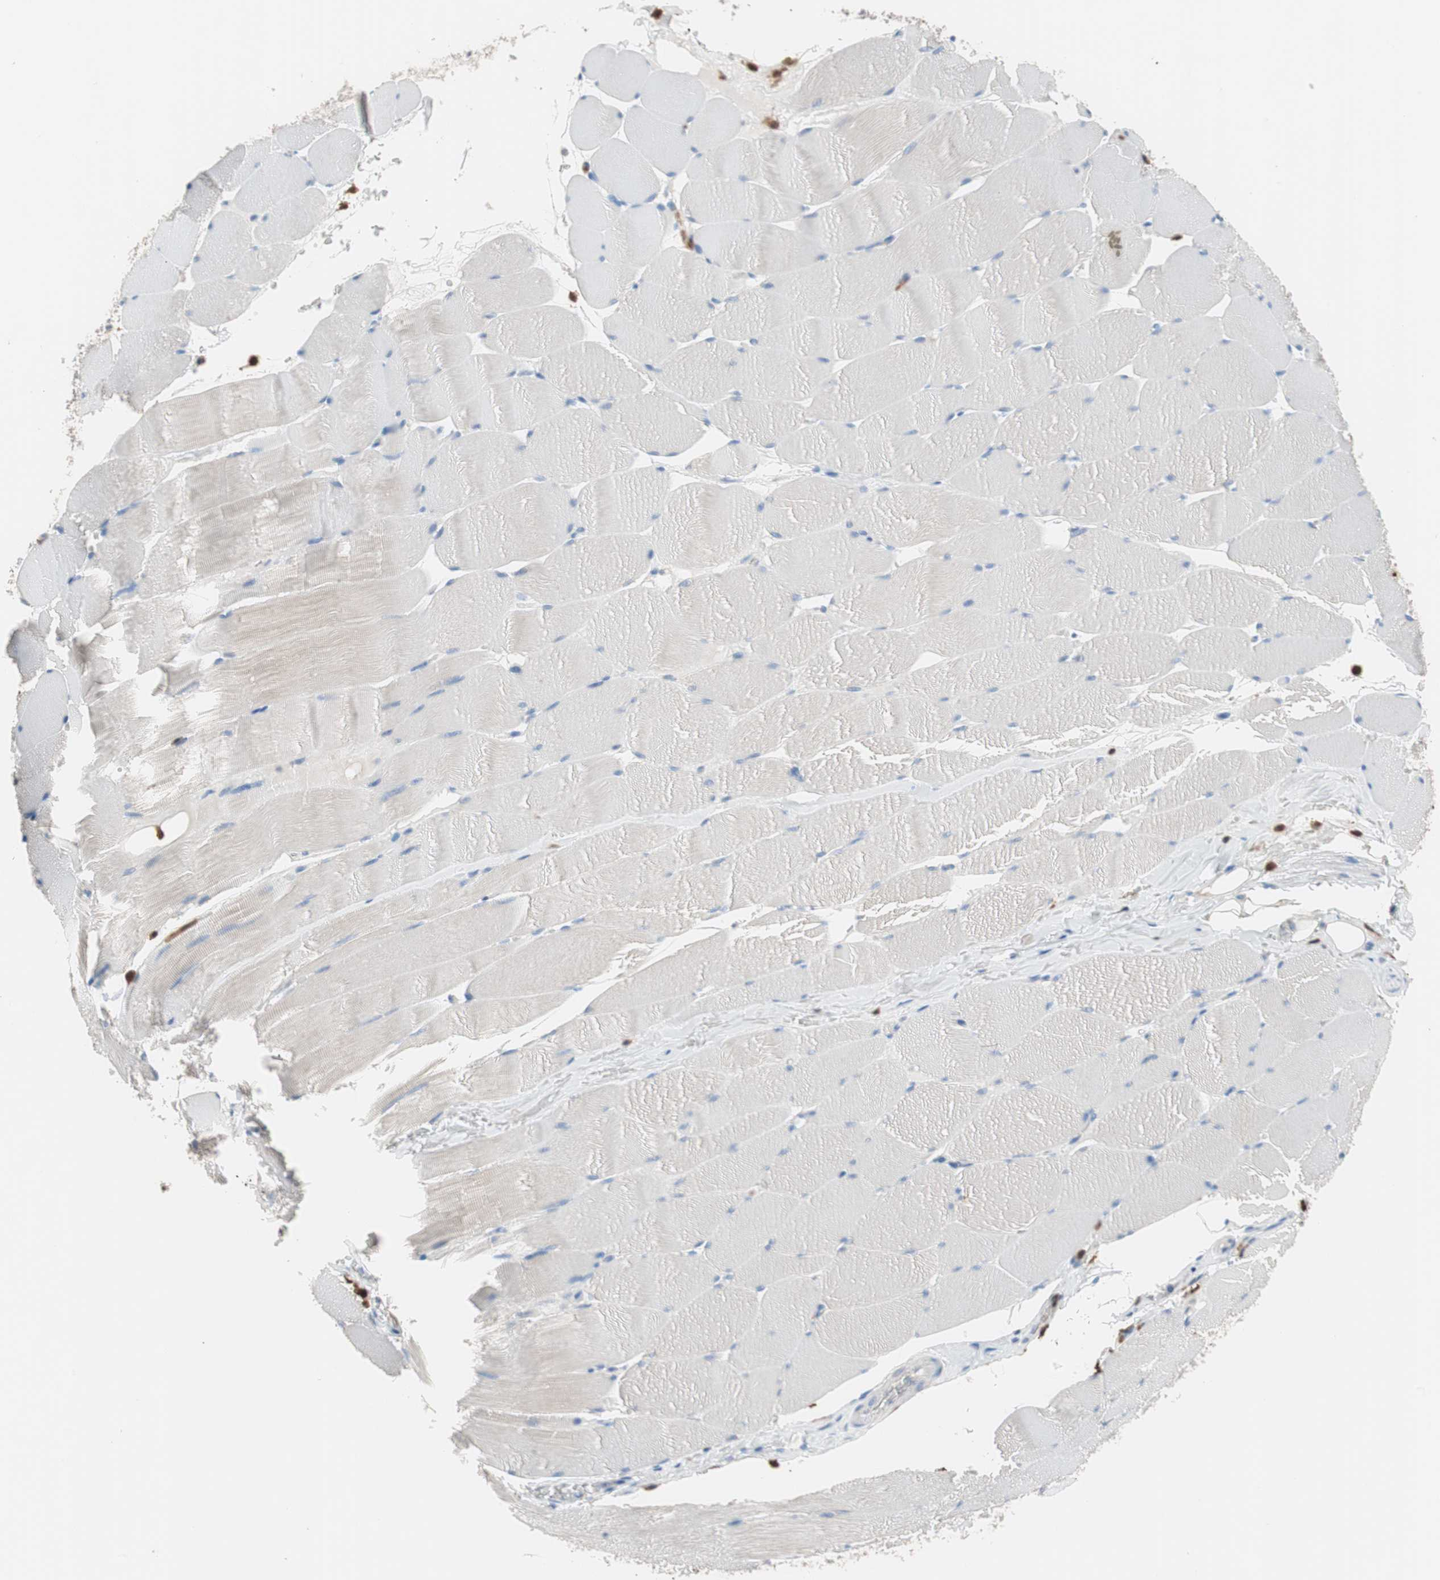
{"staining": {"intensity": "negative", "quantity": "none", "location": "none"}, "tissue": "skeletal muscle", "cell_type": "Myocytes", "image_type": "normal", "snomed": [{"axis": "morphology", "description": "Normal tissue, NOS"}, {"axis": "topography", "description": "Skeletal muscle"}], "caption": "DAB (3,3'-diaminobenzidine) immunohistochemical staining of normal skeletal muscle exhibits no significant staining in myocytes. (Stains: DAB immunohistochemistry with hematoxylin counter stain, Microscopy: brightfield microscopy at high magnification).", "gene": "CLEC4D", "patient": {"sex": "male", "age": 62}}